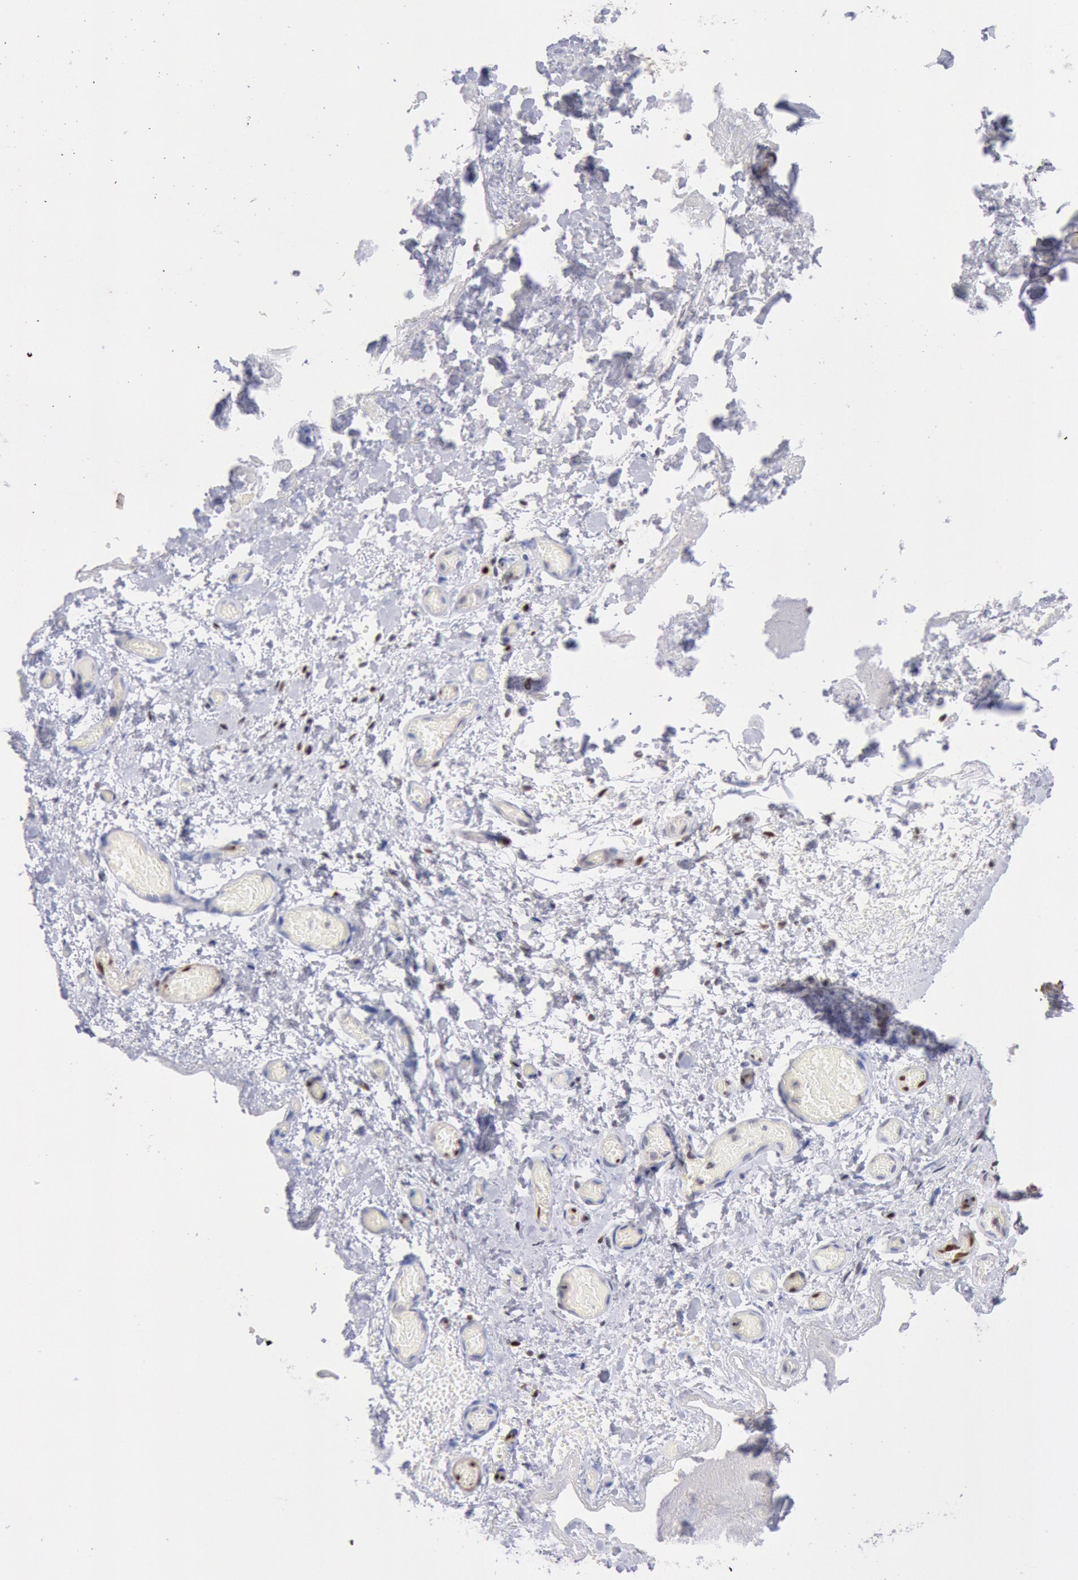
{"staining": {"intensity": "moderate", "quantity": "25%-75%", "location": "nuclear"}, "tissue": "skeletal muscle", "cell_type": "Myocytes", "image_type": "normal", "snomed": [{"axis": "morphology", "description": "Normal tissue, NOS"}, {"axis": "topography", "description": "Skeletal muscle"}, {"axis": "topography", "description": "Soft tissue"}], "caption": "The photomicrograph displays immunohistochemical staining of benign skeletal muscle. There is moderate nuclear staining is seen in approximately 25%-75% of myocytes. The protein is stained brown, and the nuclei are stained in blue (DAB (3,3'-diaminobenzidine) IHC with brightfield microscopy, high magnification).", "gene": "RPS6KA5", "patient": {"sex": "female", "age": 58}}